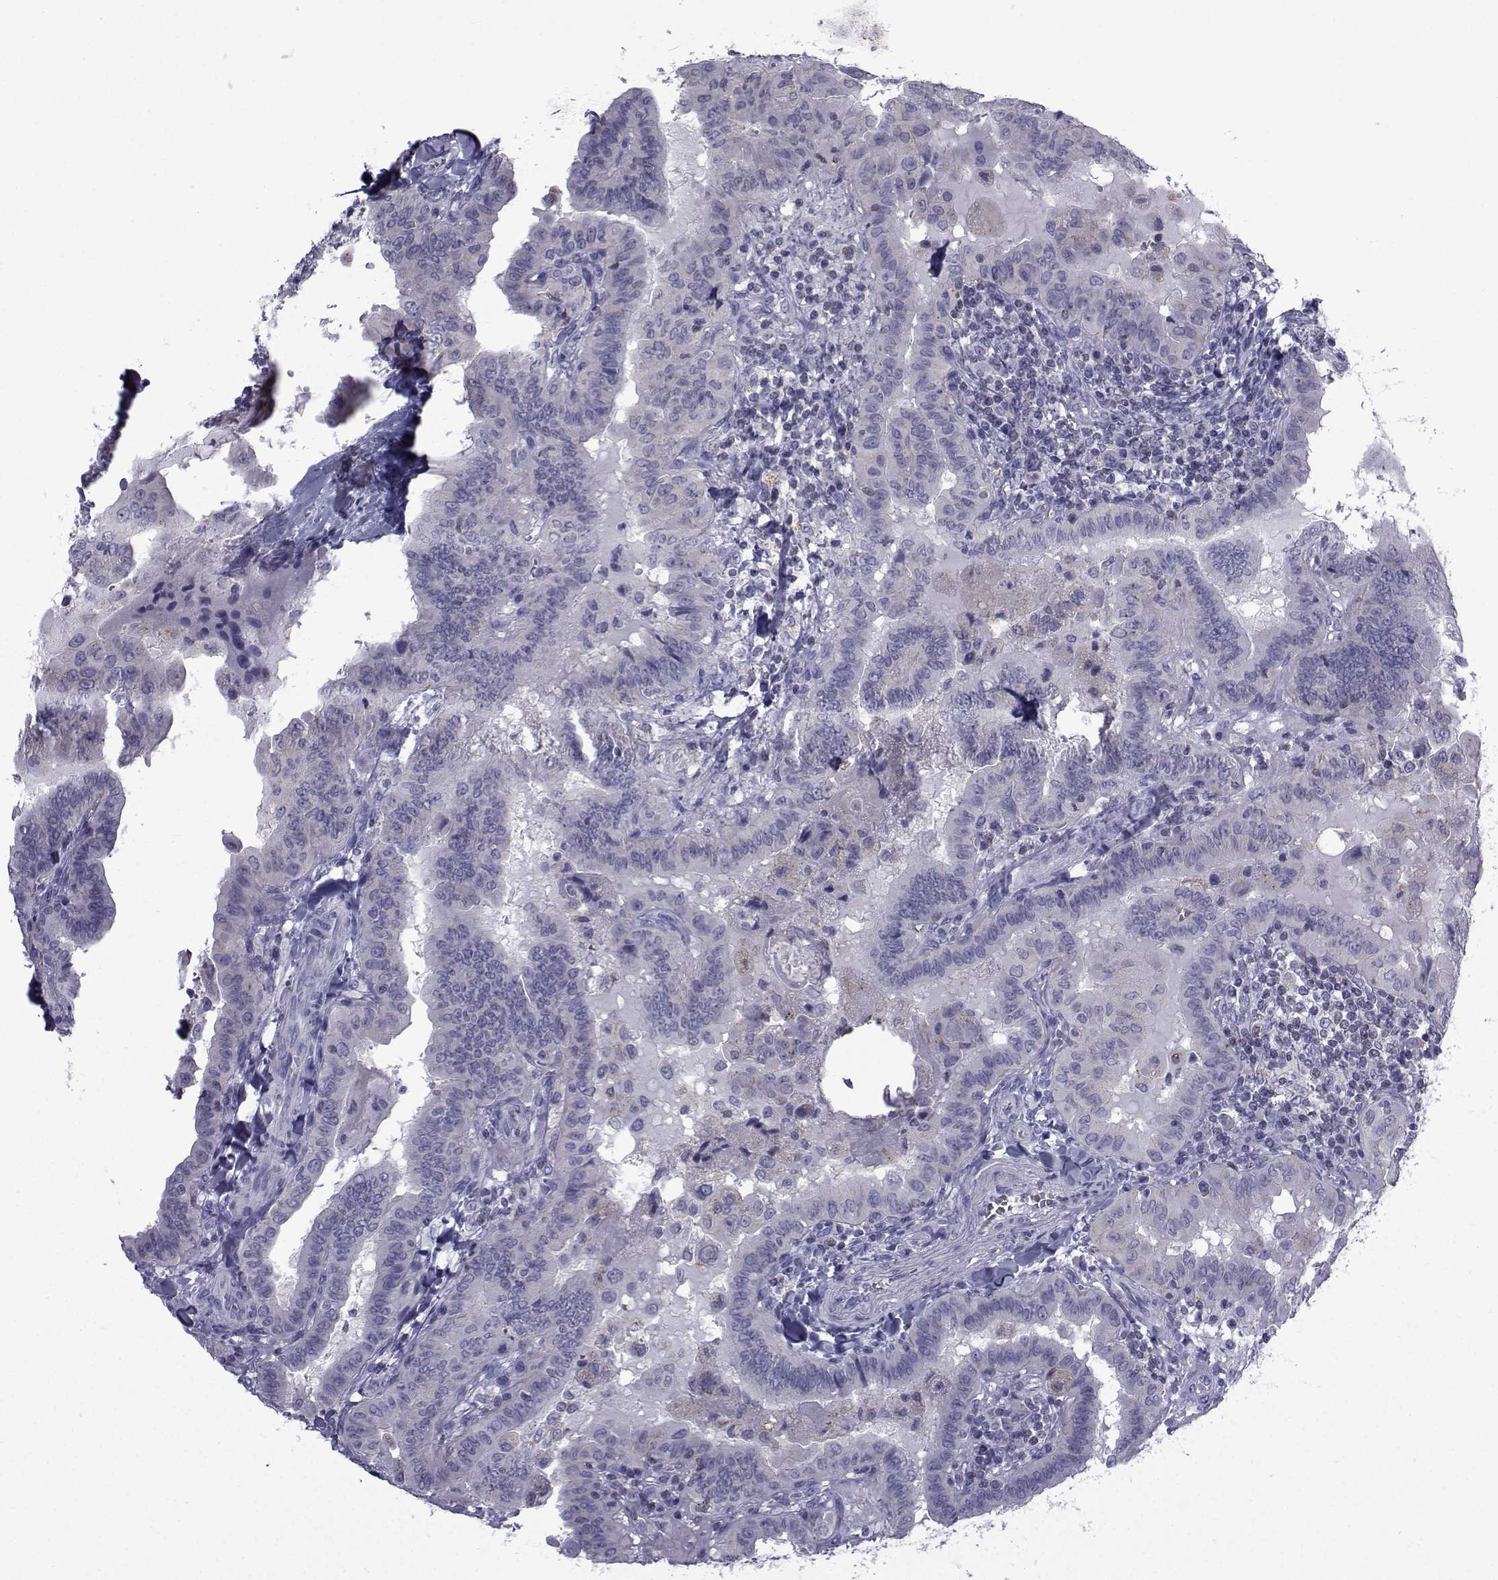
{"staining": {"intensity": "negative", "quantity": "none", "location": "none"}, "tissue": "thyroid cancer", "cell_type": "Tumor cells", "image_type": "cancer", "snomed": [{"axis": "morphology", "description": "Papillary adenocarcinoma, NOS"}, {"axis": "topography", "description": "Thyroid gland"}], "caption": "A high-resolution histopathology image shows immunohistochemistry staining of papillary adenocarcinoma (thyroid), which displays no significant expression in tumor cells. (Stains: DAB (3,3'-diaminobenzidine) IHC with hematoxylin counter stain, Microscopy: brightfield microscopy at high magnification).", "gene": "PDE6H", "patient": {"sex": "female", "age": 37}}